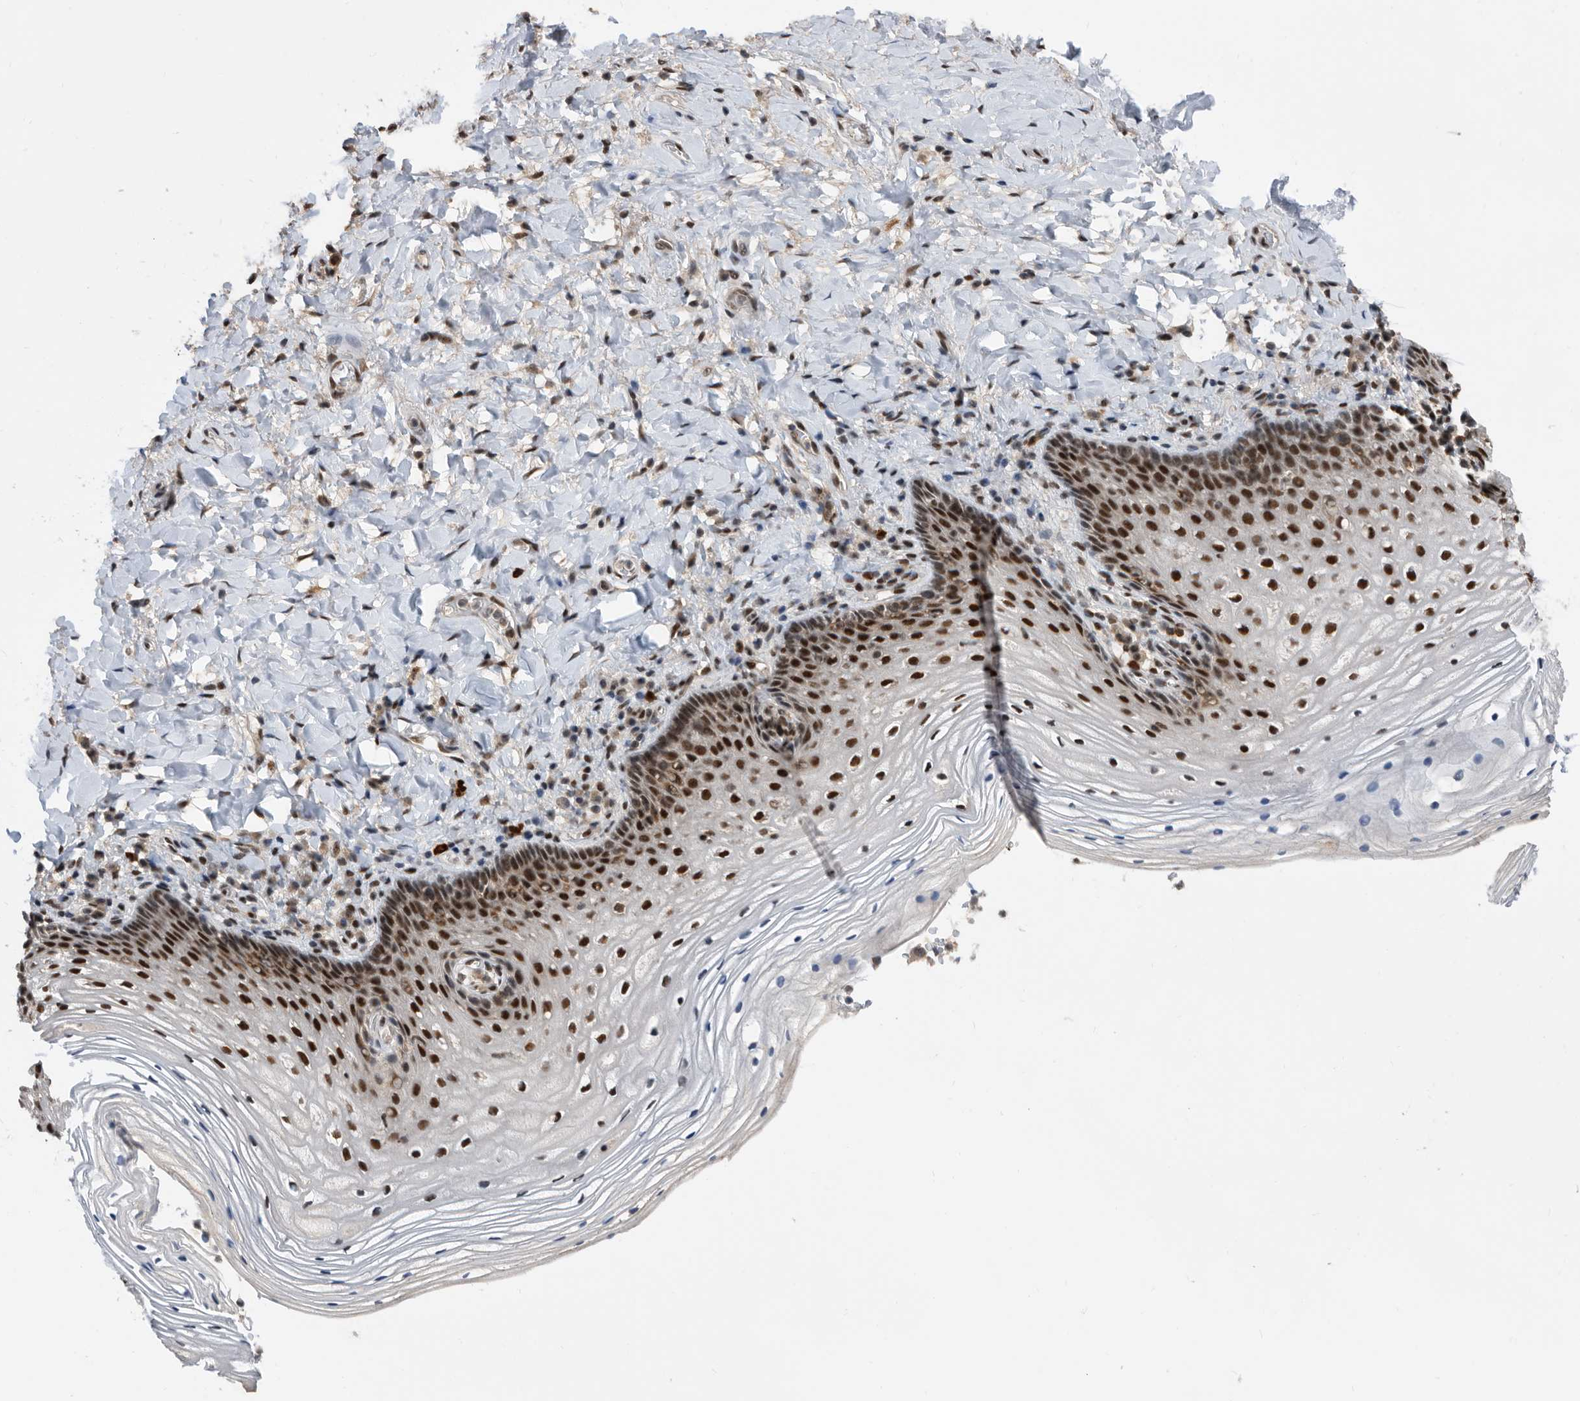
{"staining": {"intensity": "strong", "quantity": ">75%", "location": "nuclear"}, "tissue": "vagina", "cell_type": "Squamous epithelial cells", "image_type": "normal", "snomed": [{"axis": "morphology", "description": "Normal tissue, NOS"}, {"axis": "topography", "description": "Vagina"}], "caption": "Squamous epithelial cells exhibit strong nuclear expression in about >75% of cells in normal vagina.", "gene": "ZNF260", "patient": {"sex": "female", "age": 60}}